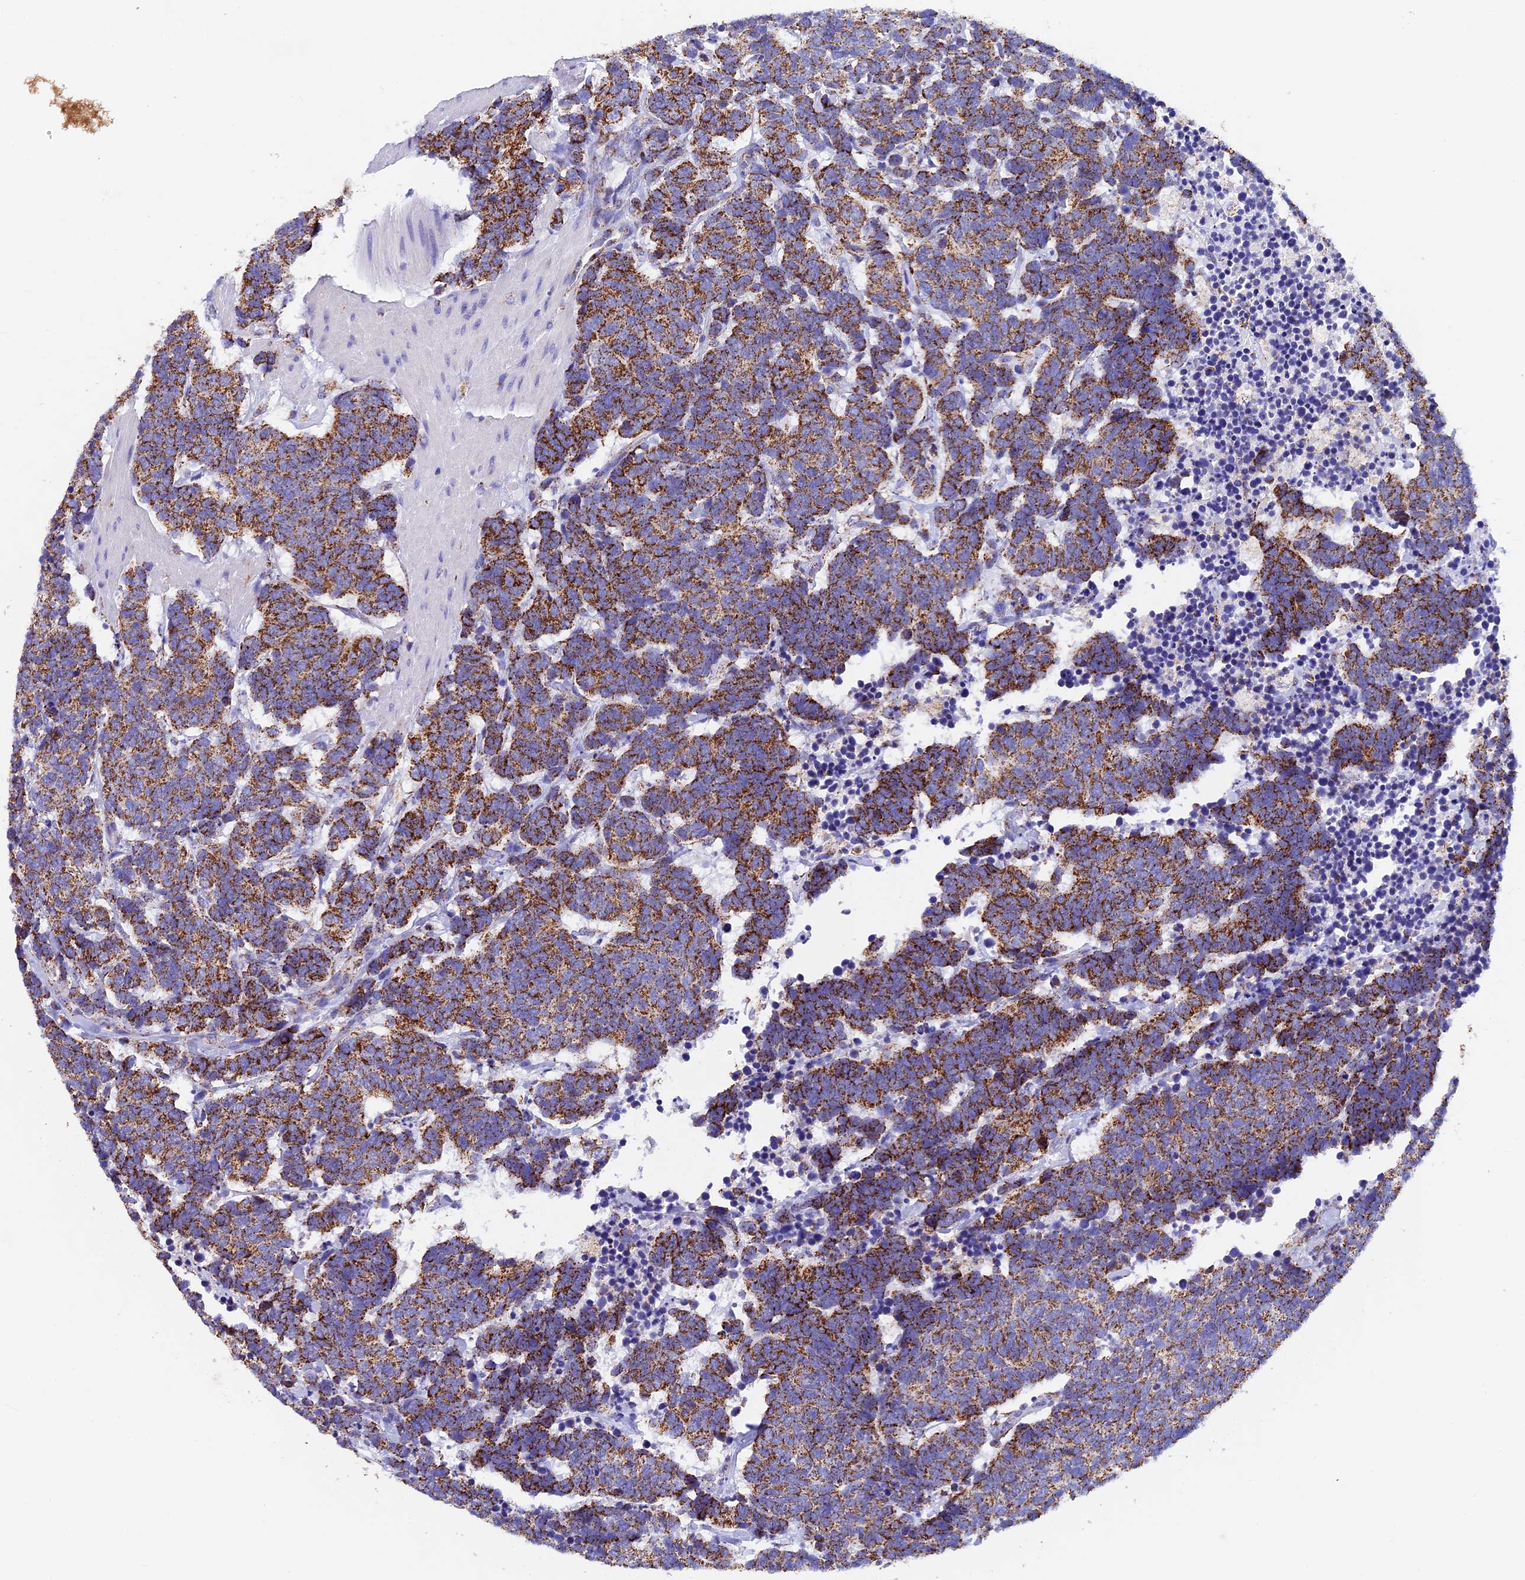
{"staining": {"intensity": "moderate", "quantity": ">75%", "location": "cytoplasmic/membranous"}, "tissue": "carcinoid", "cell_type": "Tumor cells", "image_type": "cancer", "snomed": [{"axis": "morphology", "description": "Carcinoma, NOS"}, {"axis": "morphology", "description": "Carcinoid, malignant, NOS"}, {"axis": "topography", "description": "Urinary bladder"}], "caption": "Immunohistochemistry micrograph of carcinoma stained for a protein (brown), which displays medium levels of moderate cytoplasmic/membranous staining in about >75% of tumor cells.", "gene": "SLC8B1", "patient": {"sex": "male", "age": 57}}